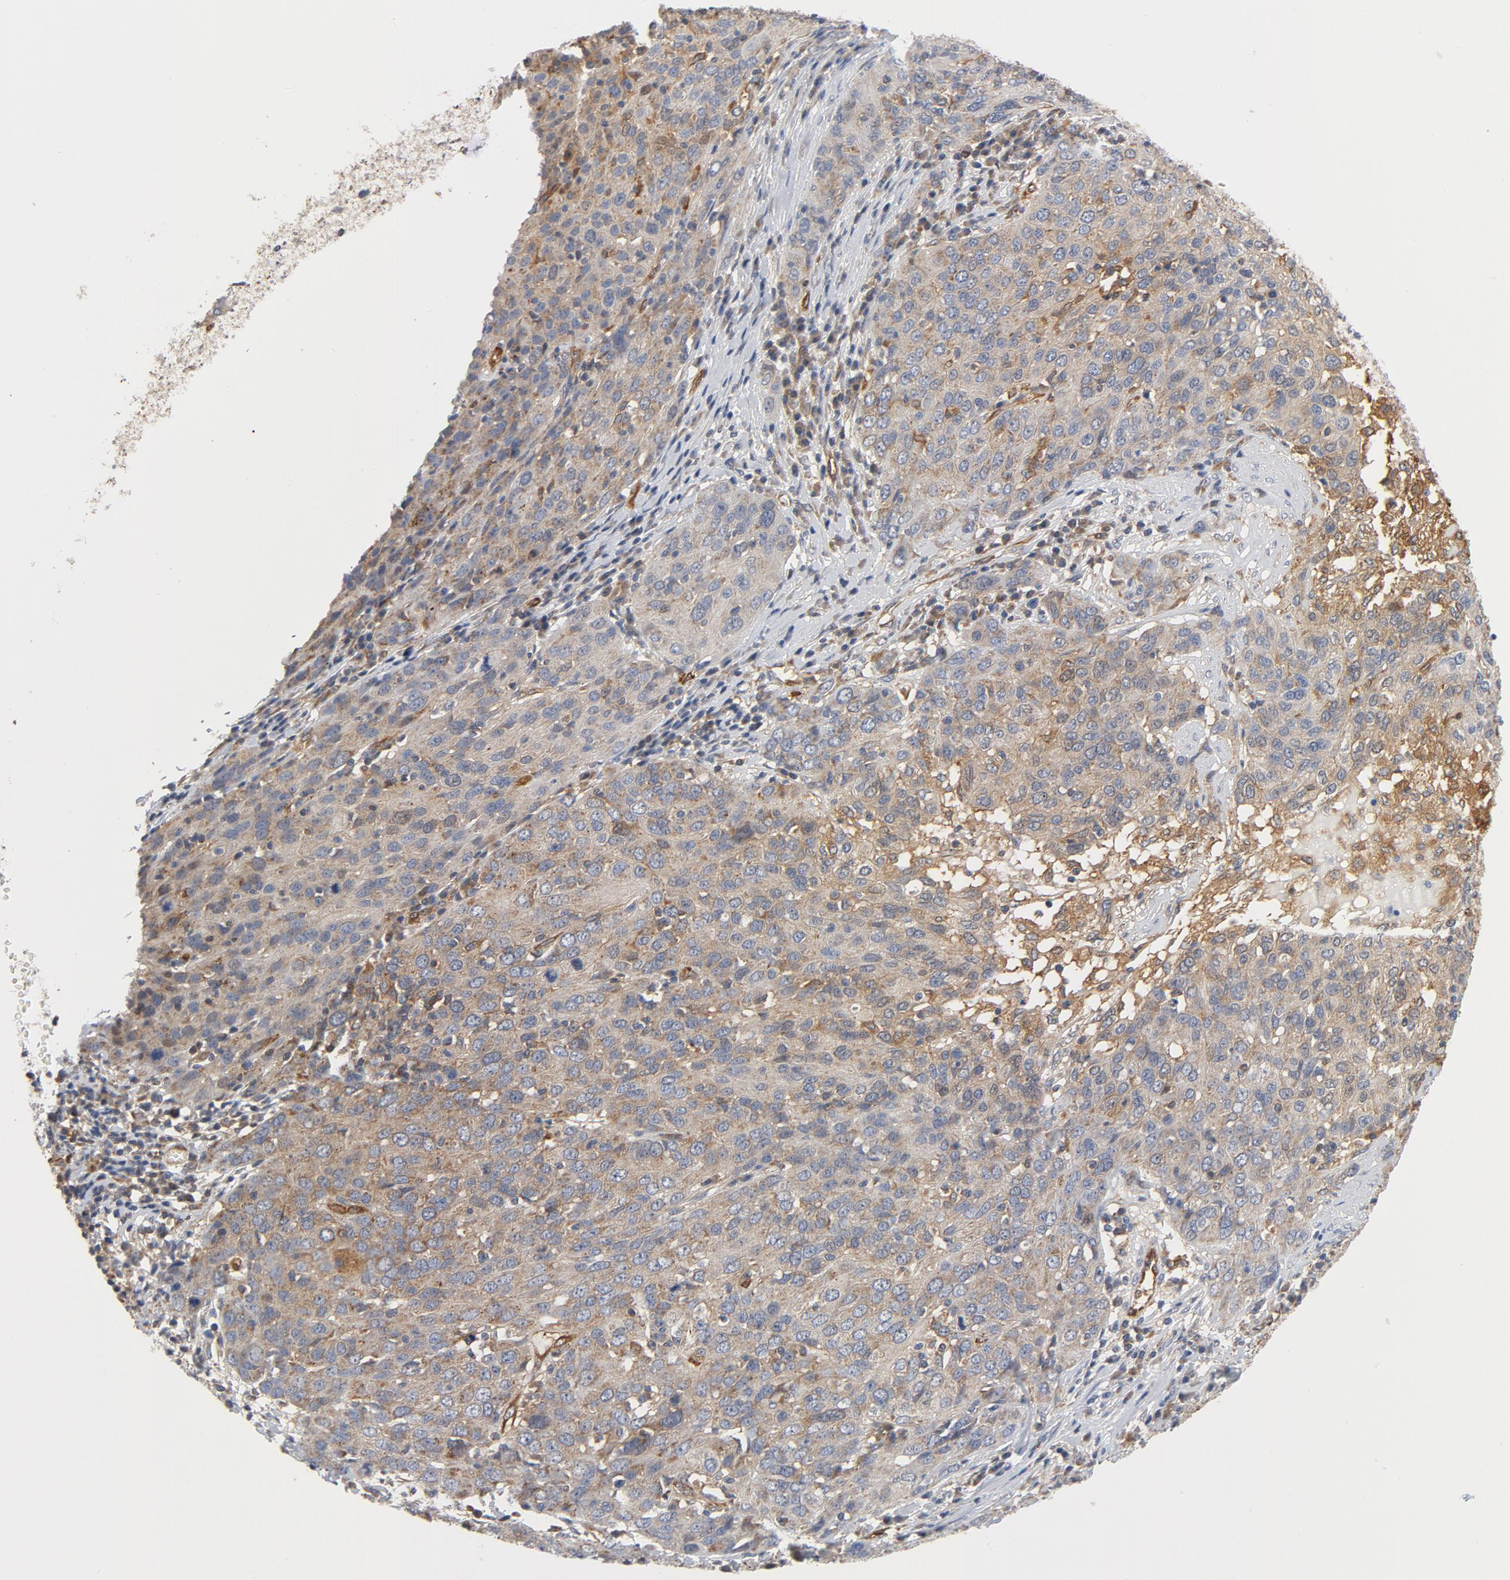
{"staining": {"intensity": "moderate", "quantity": ">75%", "location": "cytoplasmic/membranous"}, "tissue": "ovarian cancer", "cell_type": "Tumor cells", "image_type": "cancer", "snomed": [{"axis": "morphology", "description": "Carcinoma, endometroid"}, {"axis": "topography", "description": "Ovary"}], "caption": "Immunohistochemistry (DAB) staining of ovarian cancer (endometroid carcinoma) exhibits moderate cytoplasmic/membranous protein expression in about >75% of tumor cells.", "gene": "RAPGEF4", "patient": {"sex": "female", "age": 50}}